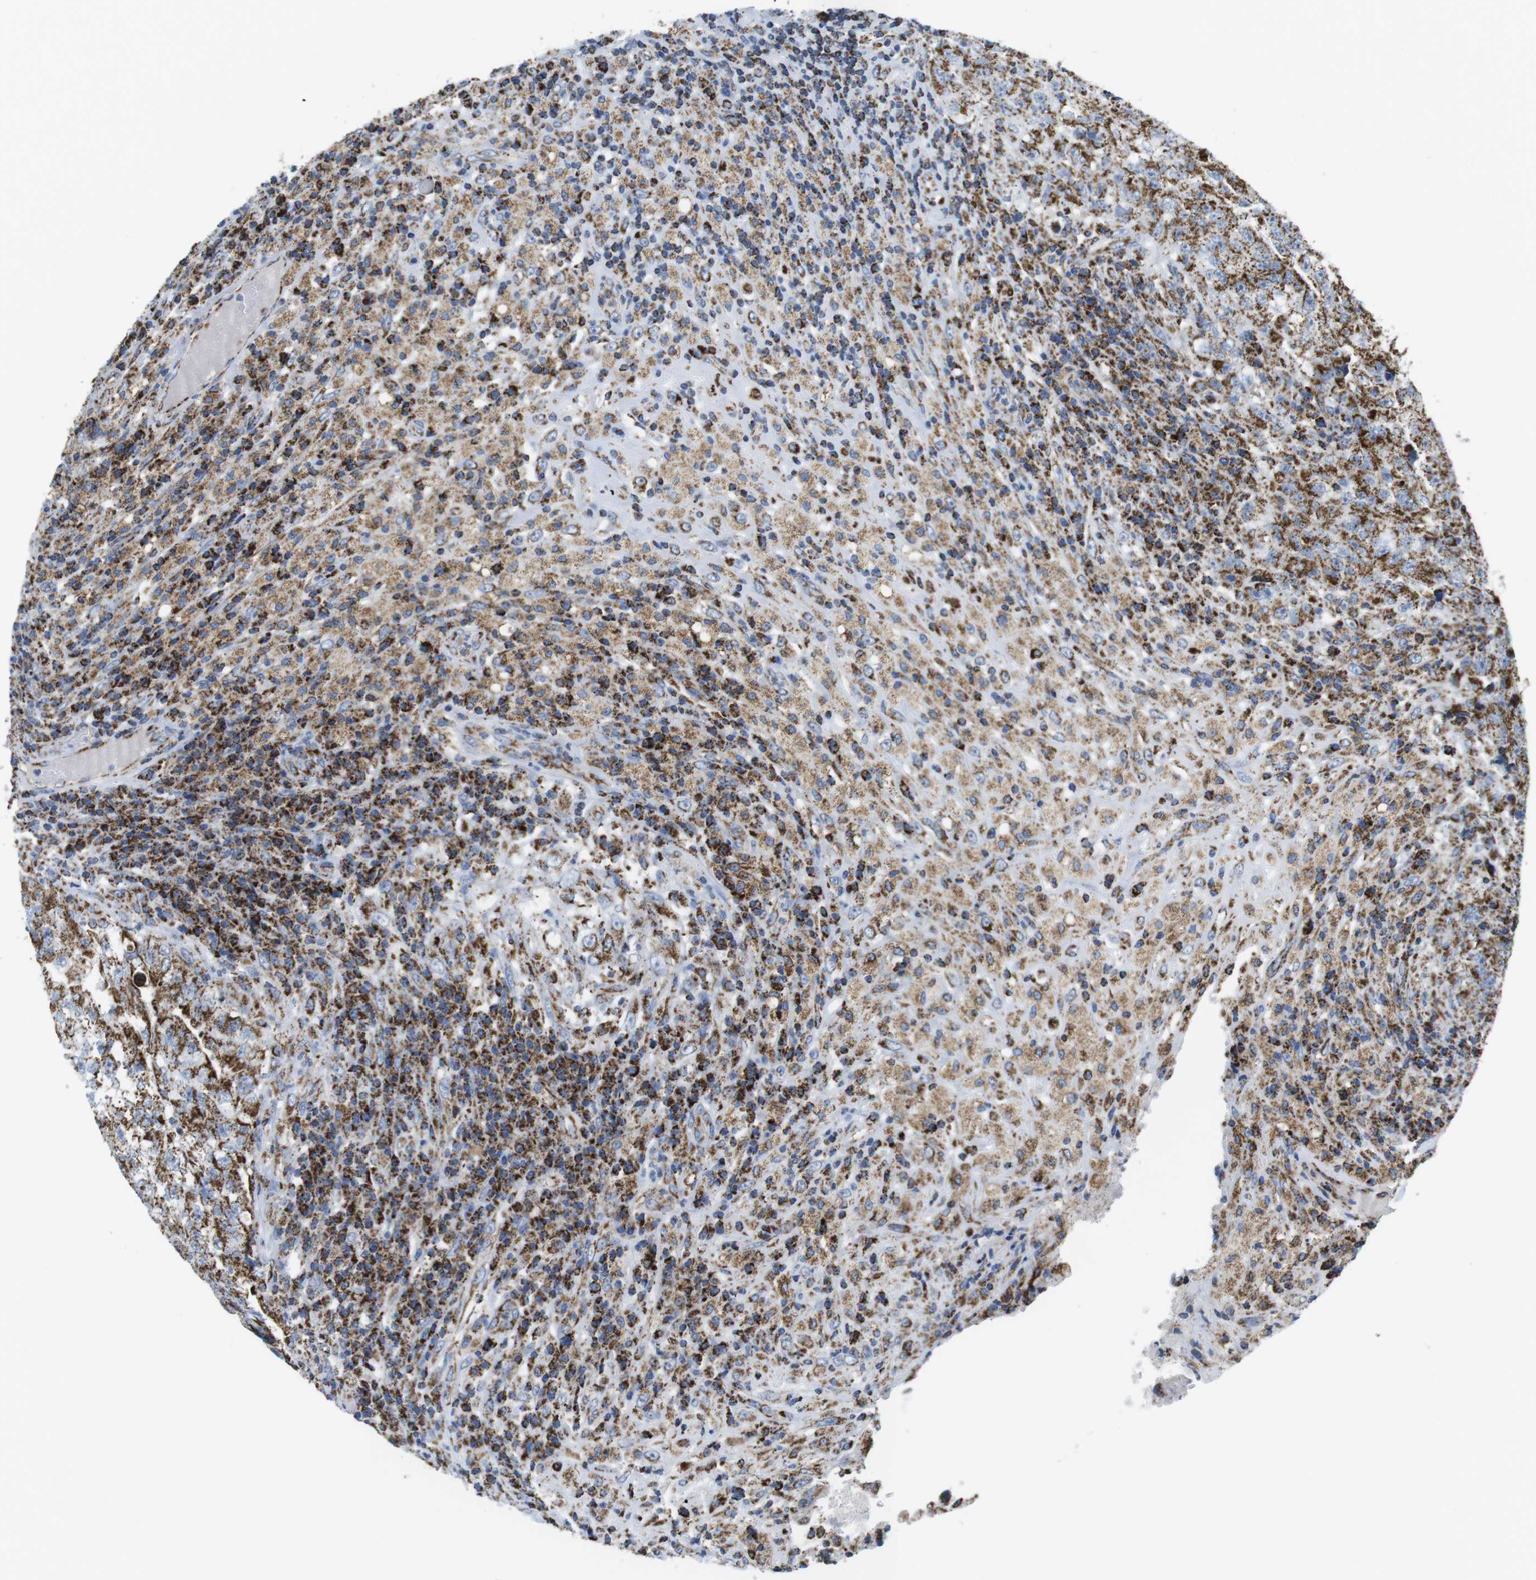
{"staining": {"intensity": "strong", "quantity": "25%-75%", "location": "cytoplasmic/membranous"}, "tissue": "testis cancer", "cell_type": "Tumor cells", "image_type": "cancer", "snomed": [{"axis": "morphology", "description": "Necrosis, NOS"}, {"axis": "morphology", "description": "Carcinoma, Embryonal, NOS"}, {"axis": "topography", "description": "Testis"}], "caption": "Testis cancer was stained to show a protein in brown. There is high levels of strong cytoplasmic/membranous positivity in approximately 25%-75% of tumor cells.", "gene": "ATP5PO", "patient": {"sex": "male", "age": 19}}